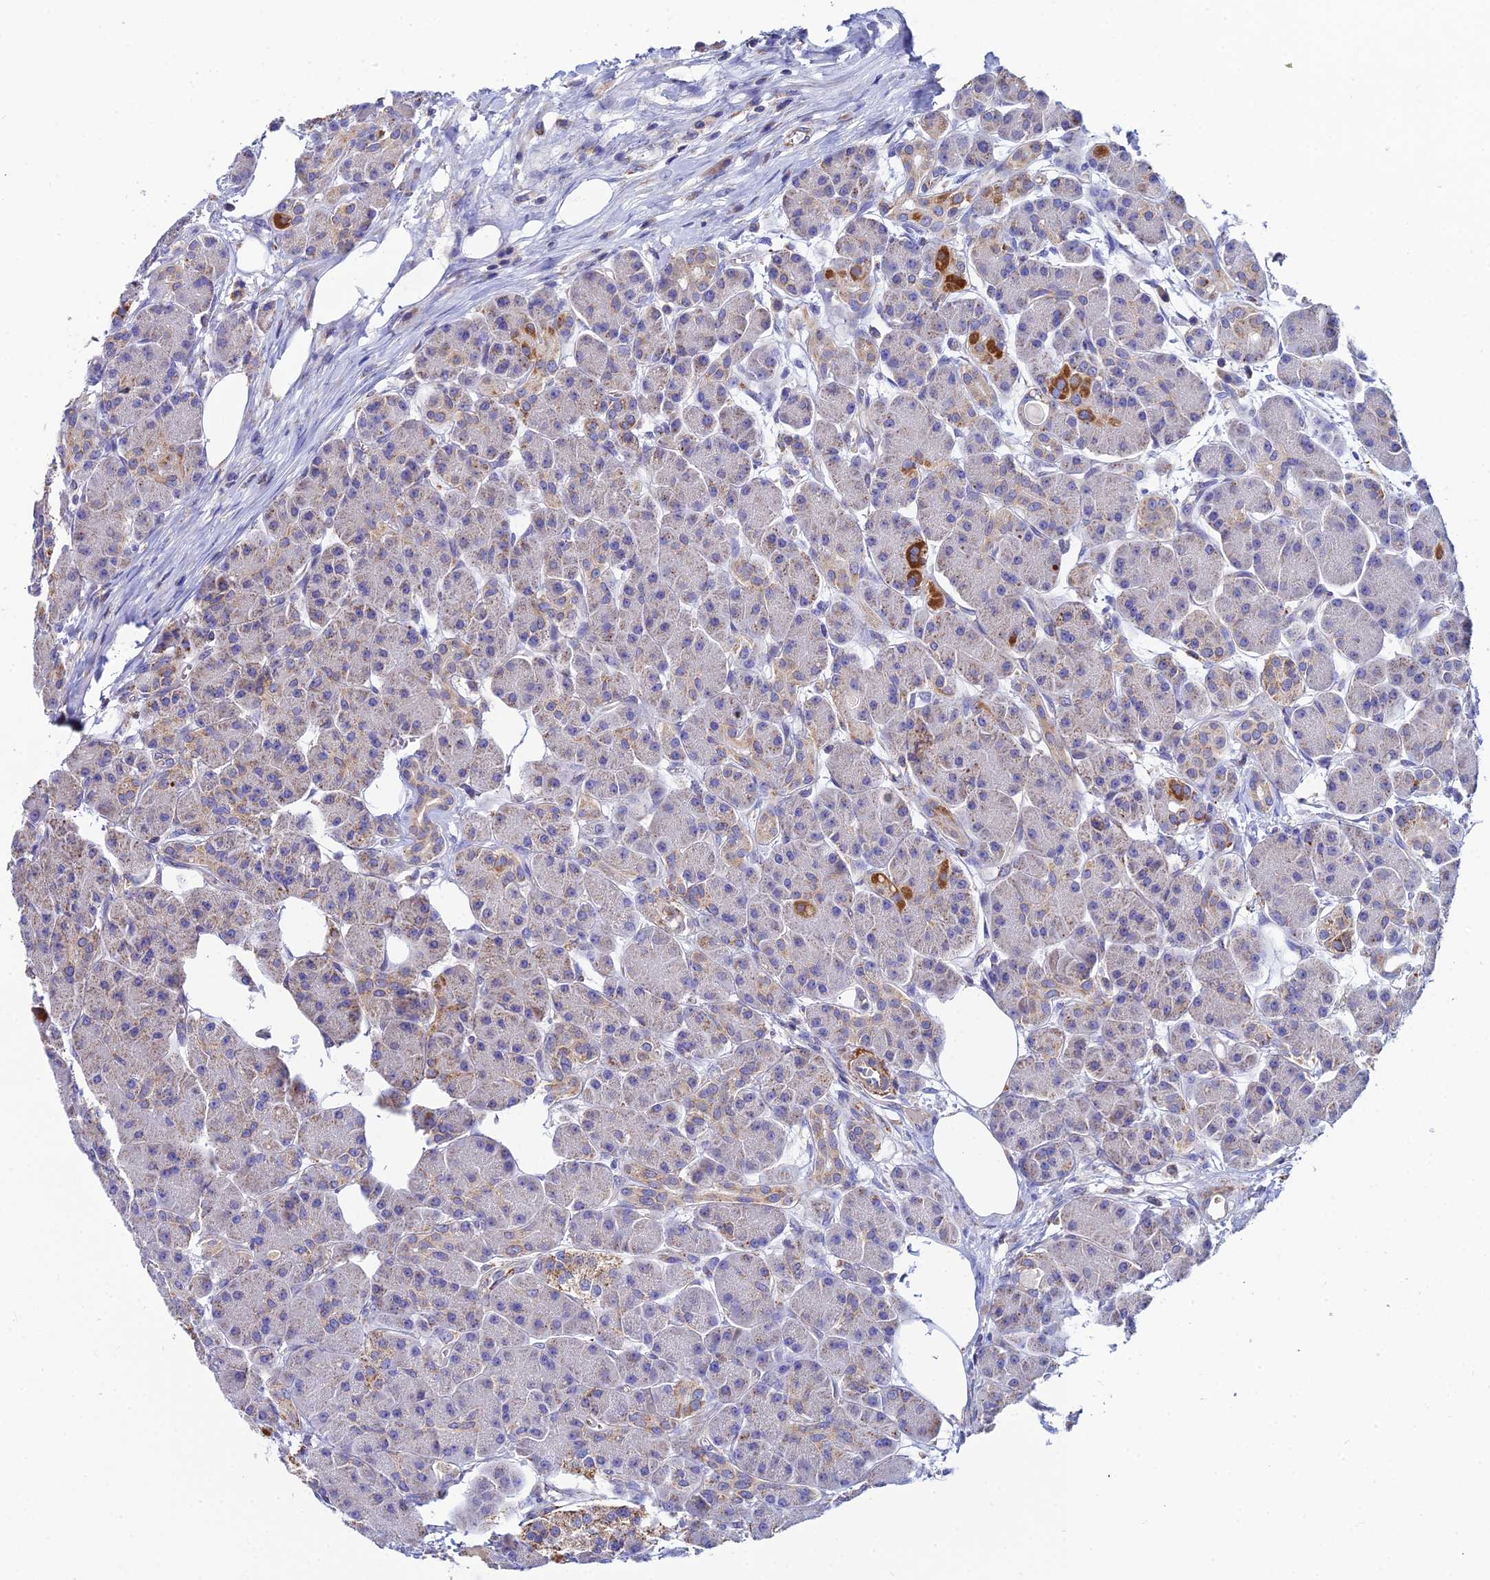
{"staining": {"intensity": "strong", "quantity": "<25%", "location": "cytoplasmic/membranous"}, "tissue": "pancreas", "cell_type": "Exocrine glandular cells", "image_type": "normal", "snomed": [{"axis": "morphology", "description": "Normal tissue, NOS"}, {"axis": "topography", "description": "Pancreas"}], "caption": "Immunohistochemical staining of normal human pancreas demonstrates strong cytoplasmic/membranous protein expression in about <25% of exocrine glandular cells. (Brightfield microscopy of DAB IHC at high magnification).", "gene": "NIPSNAP3A", "patient": {"sex": "male", "age": 63}}